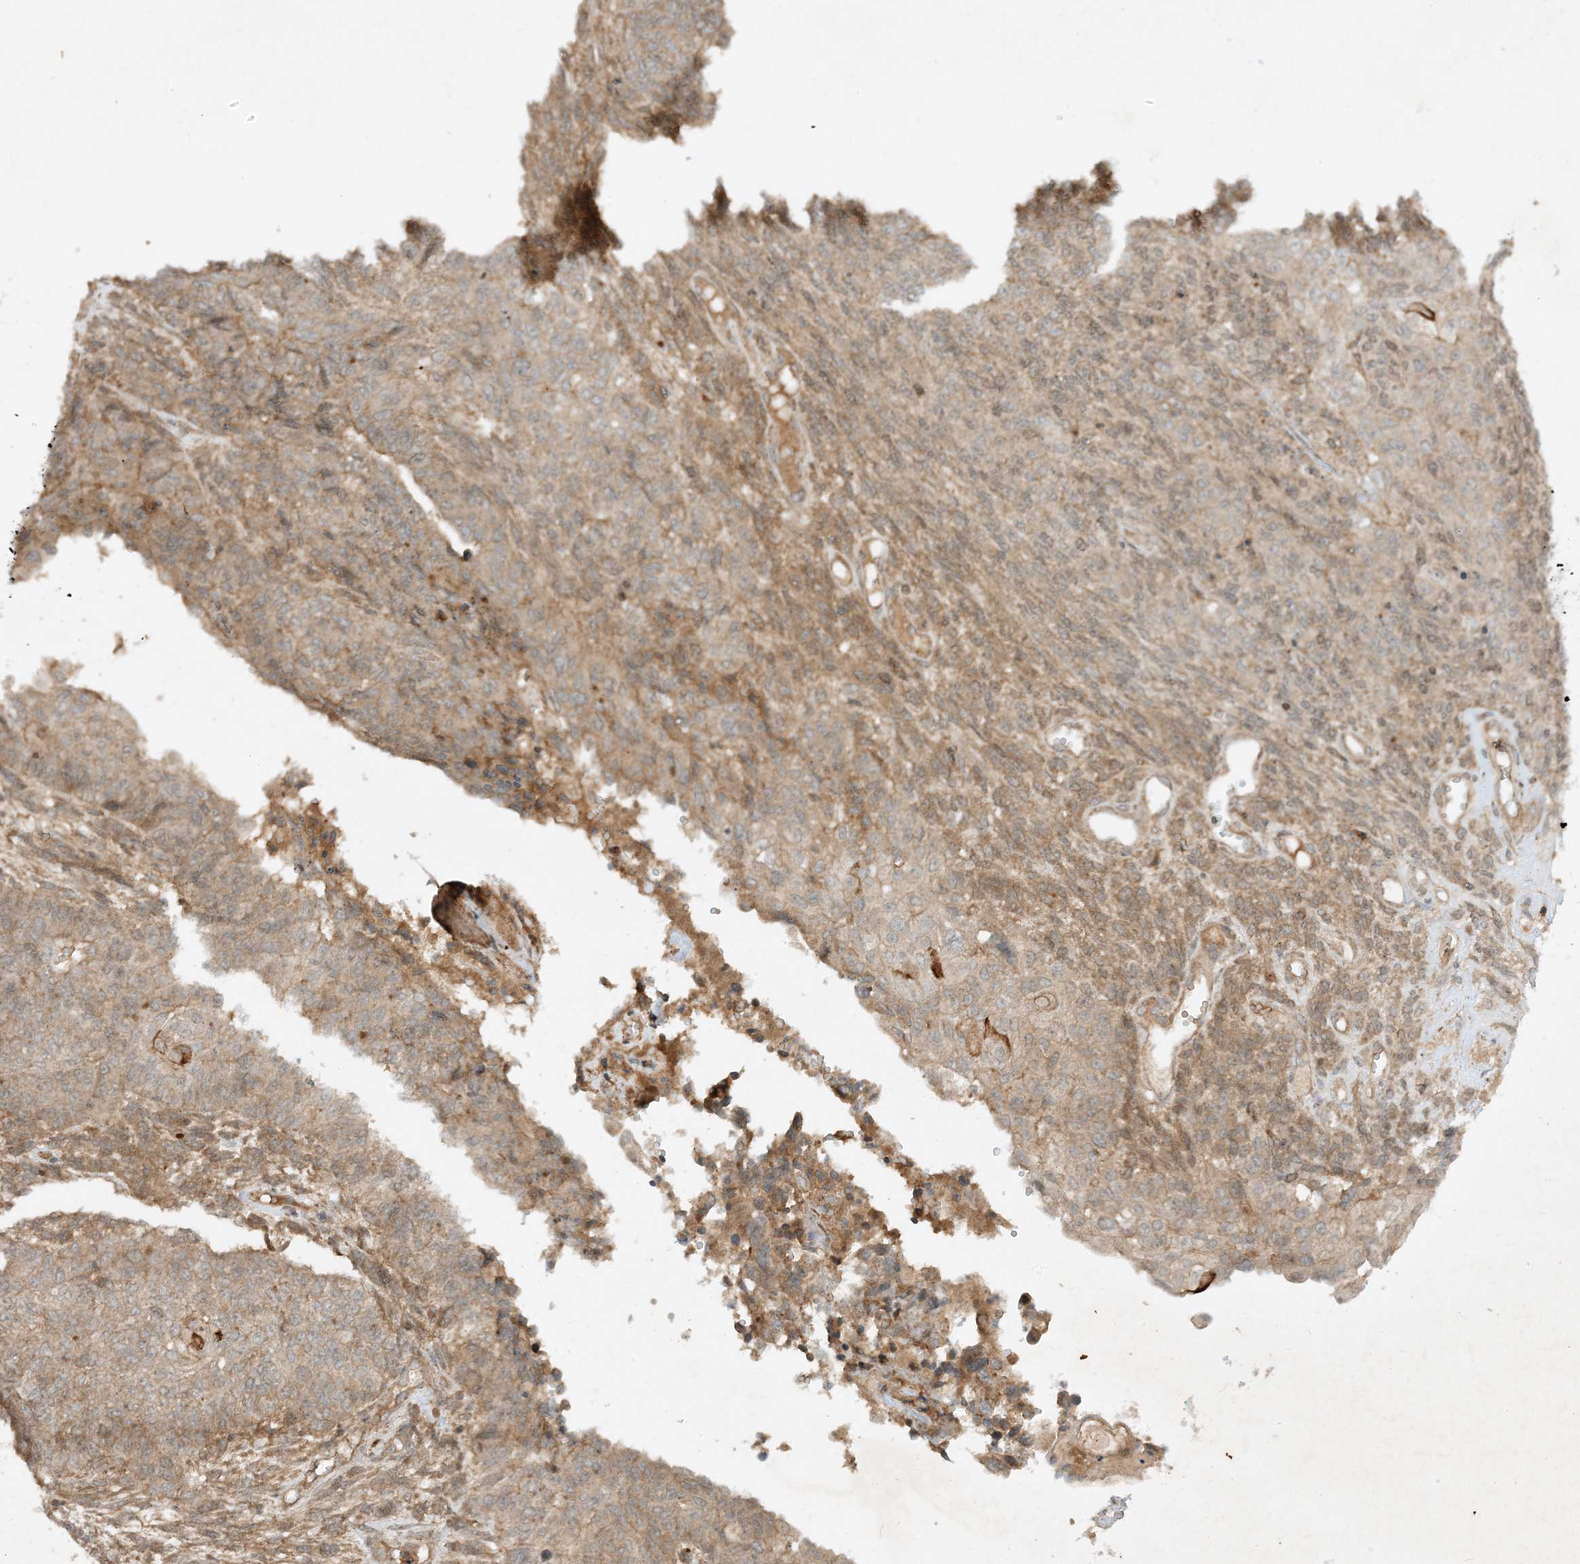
{"staining": {"intensity": "weak", "quantity": "25%-75%", "location": "cytoplasmic/membranous"}, "tissue": "endometrial cancer", "cell_type": "Tumor cells", "image_type": "cancer", "snomed": [{"axis": "morphology", "description": "Adenocarcinoma, NOS"}, {"axis": "topography", "description": "Endometrium"}], "caption": "An immunohistochemistry (IHC) image of neoplastic tissue is shown. Protein staining in brown shows weak cytoplasmic/membranous positivity in adenocarcinoma (endometrial) within tumor cells. (brown staining indicates protein expression, while blue staining denotes nuclei).", "gene": "XRN1", "patient": {"sex": "female", "age": 32}}